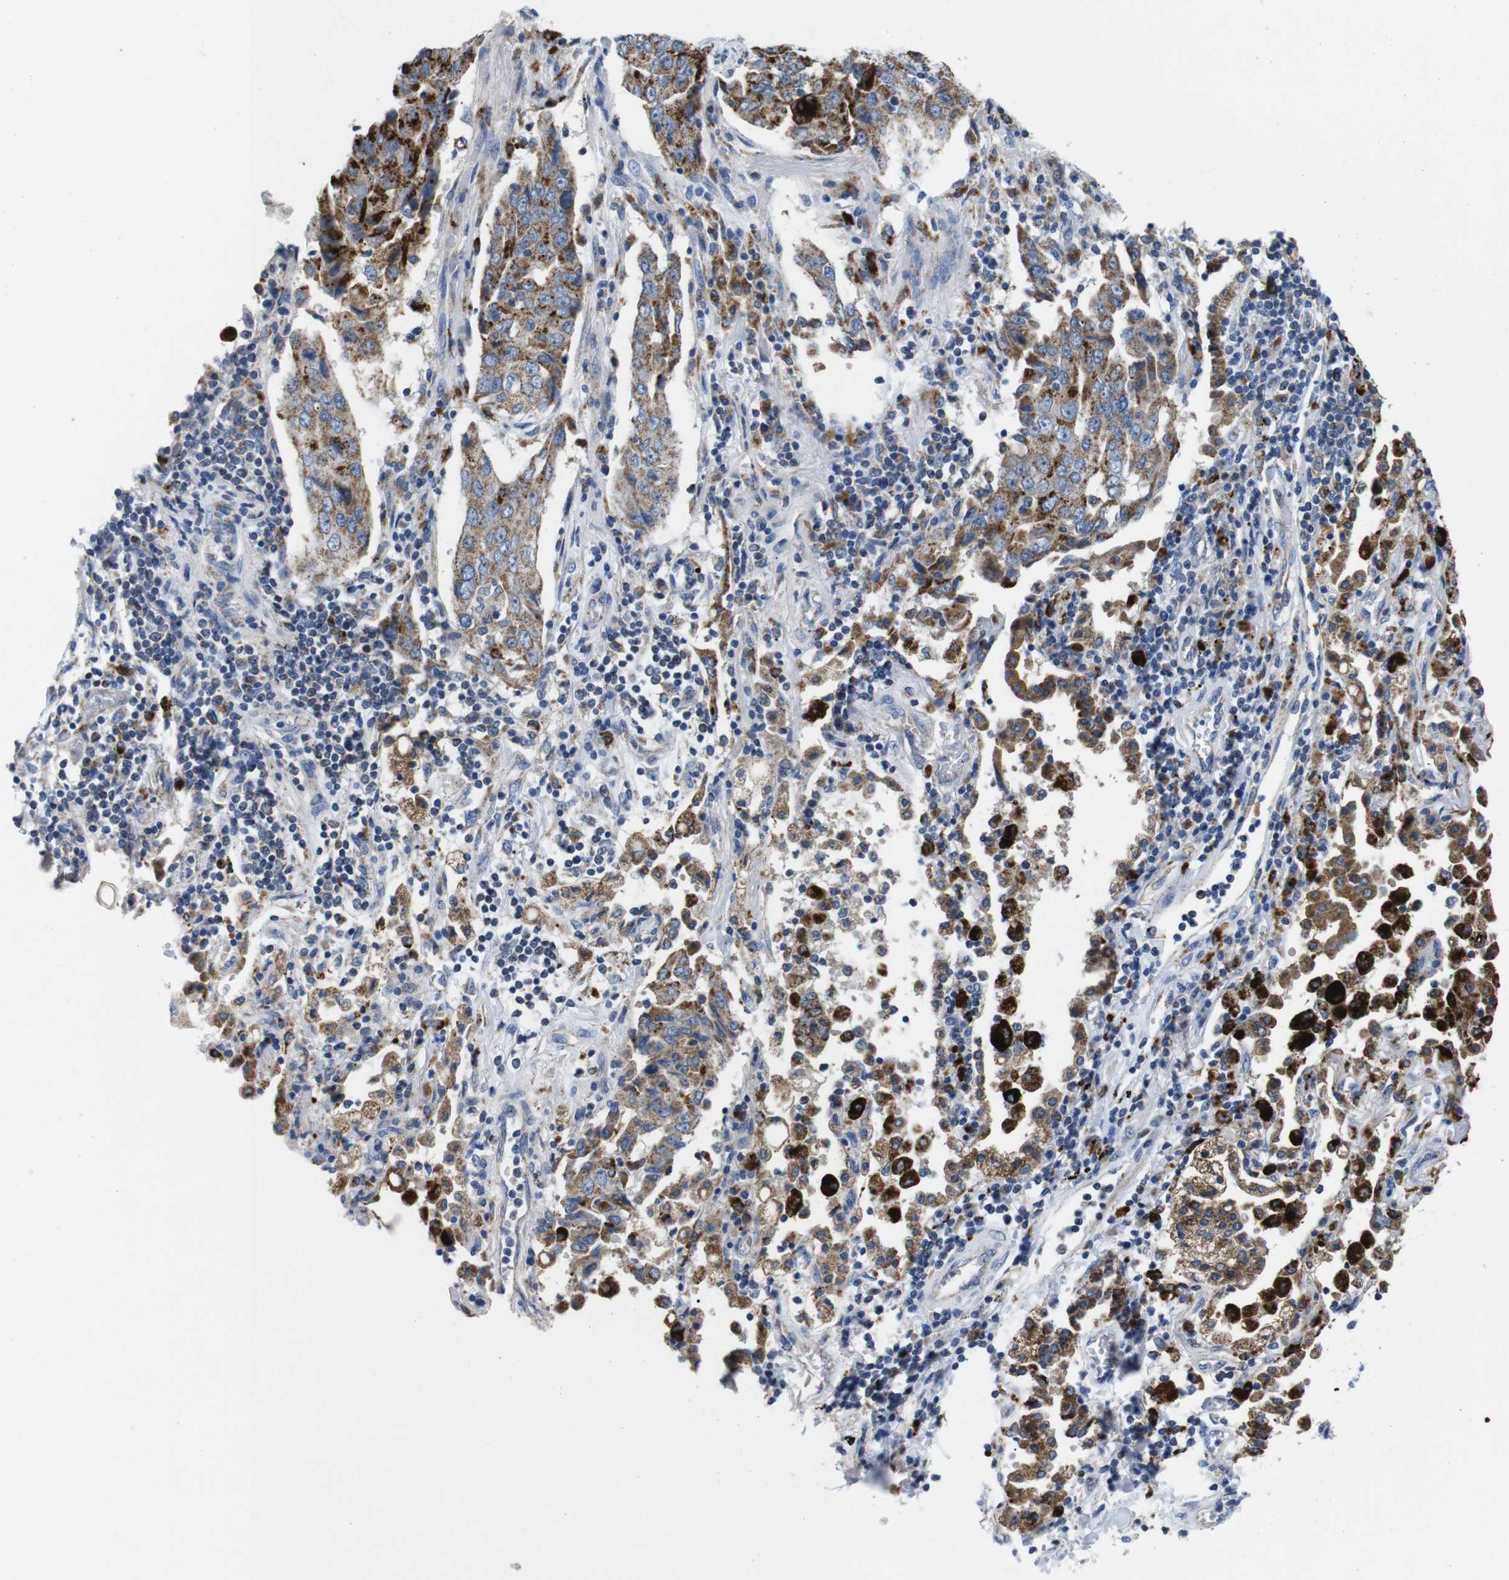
{"staining": {"intensity": "moderate", "quantity": ">75%", "location": "cytoplasmic/membranous"}, "tissue": "lung cancer", "cell_type": "Tumor cells", "image_type": "cancer", "snomed": [{"axis": "morphology", "description": "Adenocarcinoma, NOS"}, {"axis": "topography", "description": "Lung"}], "caption": "This image exhibits immunohistochemistry (IHC) staining of lung cancer (adenocarcinoma), with medium moderate cytoplasmic/membranous staining in approximately >75% of tumor cells.", "gene": "F2RL1", "patient": {"sex": "female", "age": 65}}